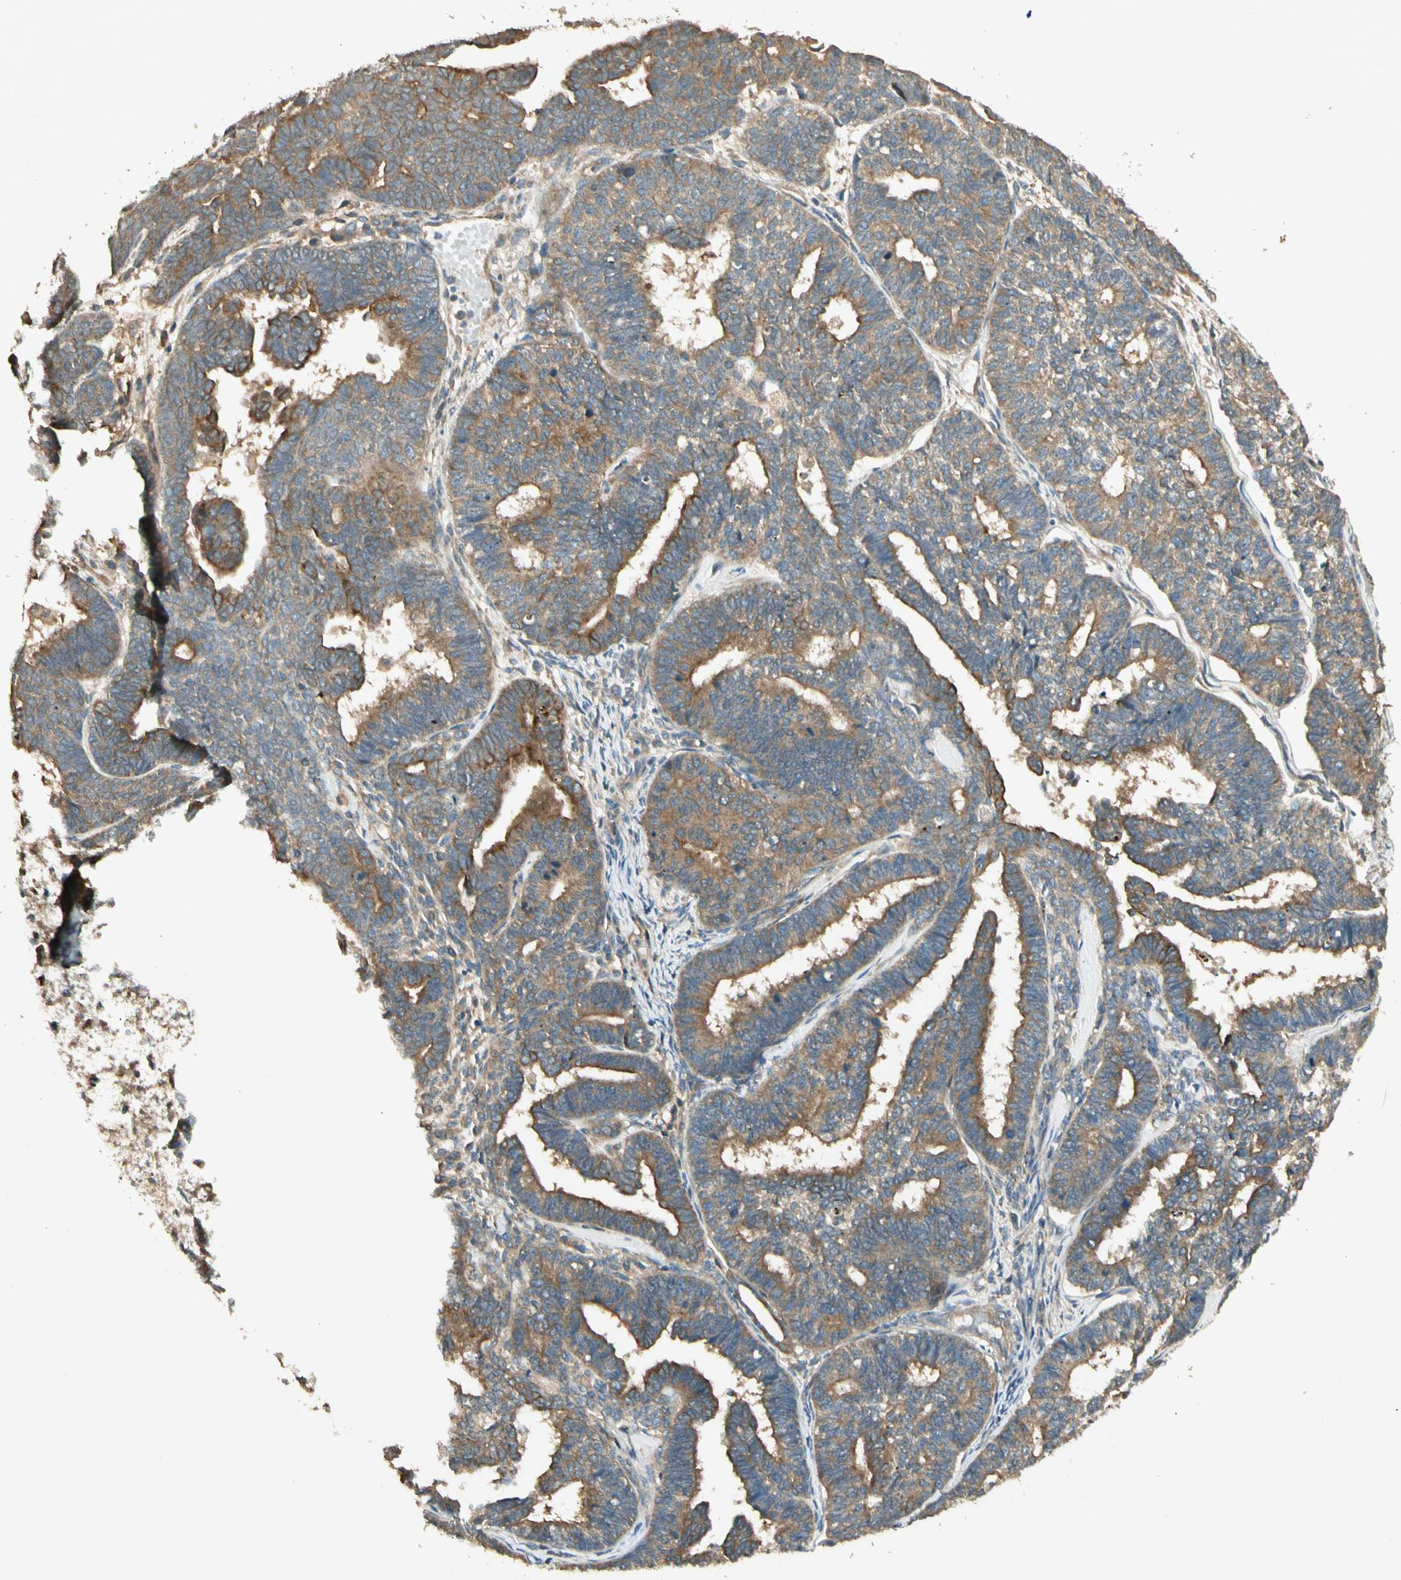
{"staining": {"intensity": "moderate", "quantity": ">75%", "location": "cytoplasmic/membranous"}, "tissue": "endometrial cancer", "cell_type": "Tumor cells", "image_type": "cancer", "snomed": [{"axis": "morphology", "description": "Adenocarcinoma, NOS"}, {"axis": "topography", "description": "Endometrium"}], "caption": "DAB (3,3'-diaminobenzidine) immunohistochemical staining of endometrial adenocarcinoma shows moderate cytoplasmic/membranous protein expression in approximately >75% of tumor cells. The protein of interest is stained brown, and the nuclei are stained in blue (DAB (3,3'-diaminobenzidine) IHC with brightfield microscopy, high magnification).", "gene": "PFDN5", "patient": {"sex": "female", "age": 70}}